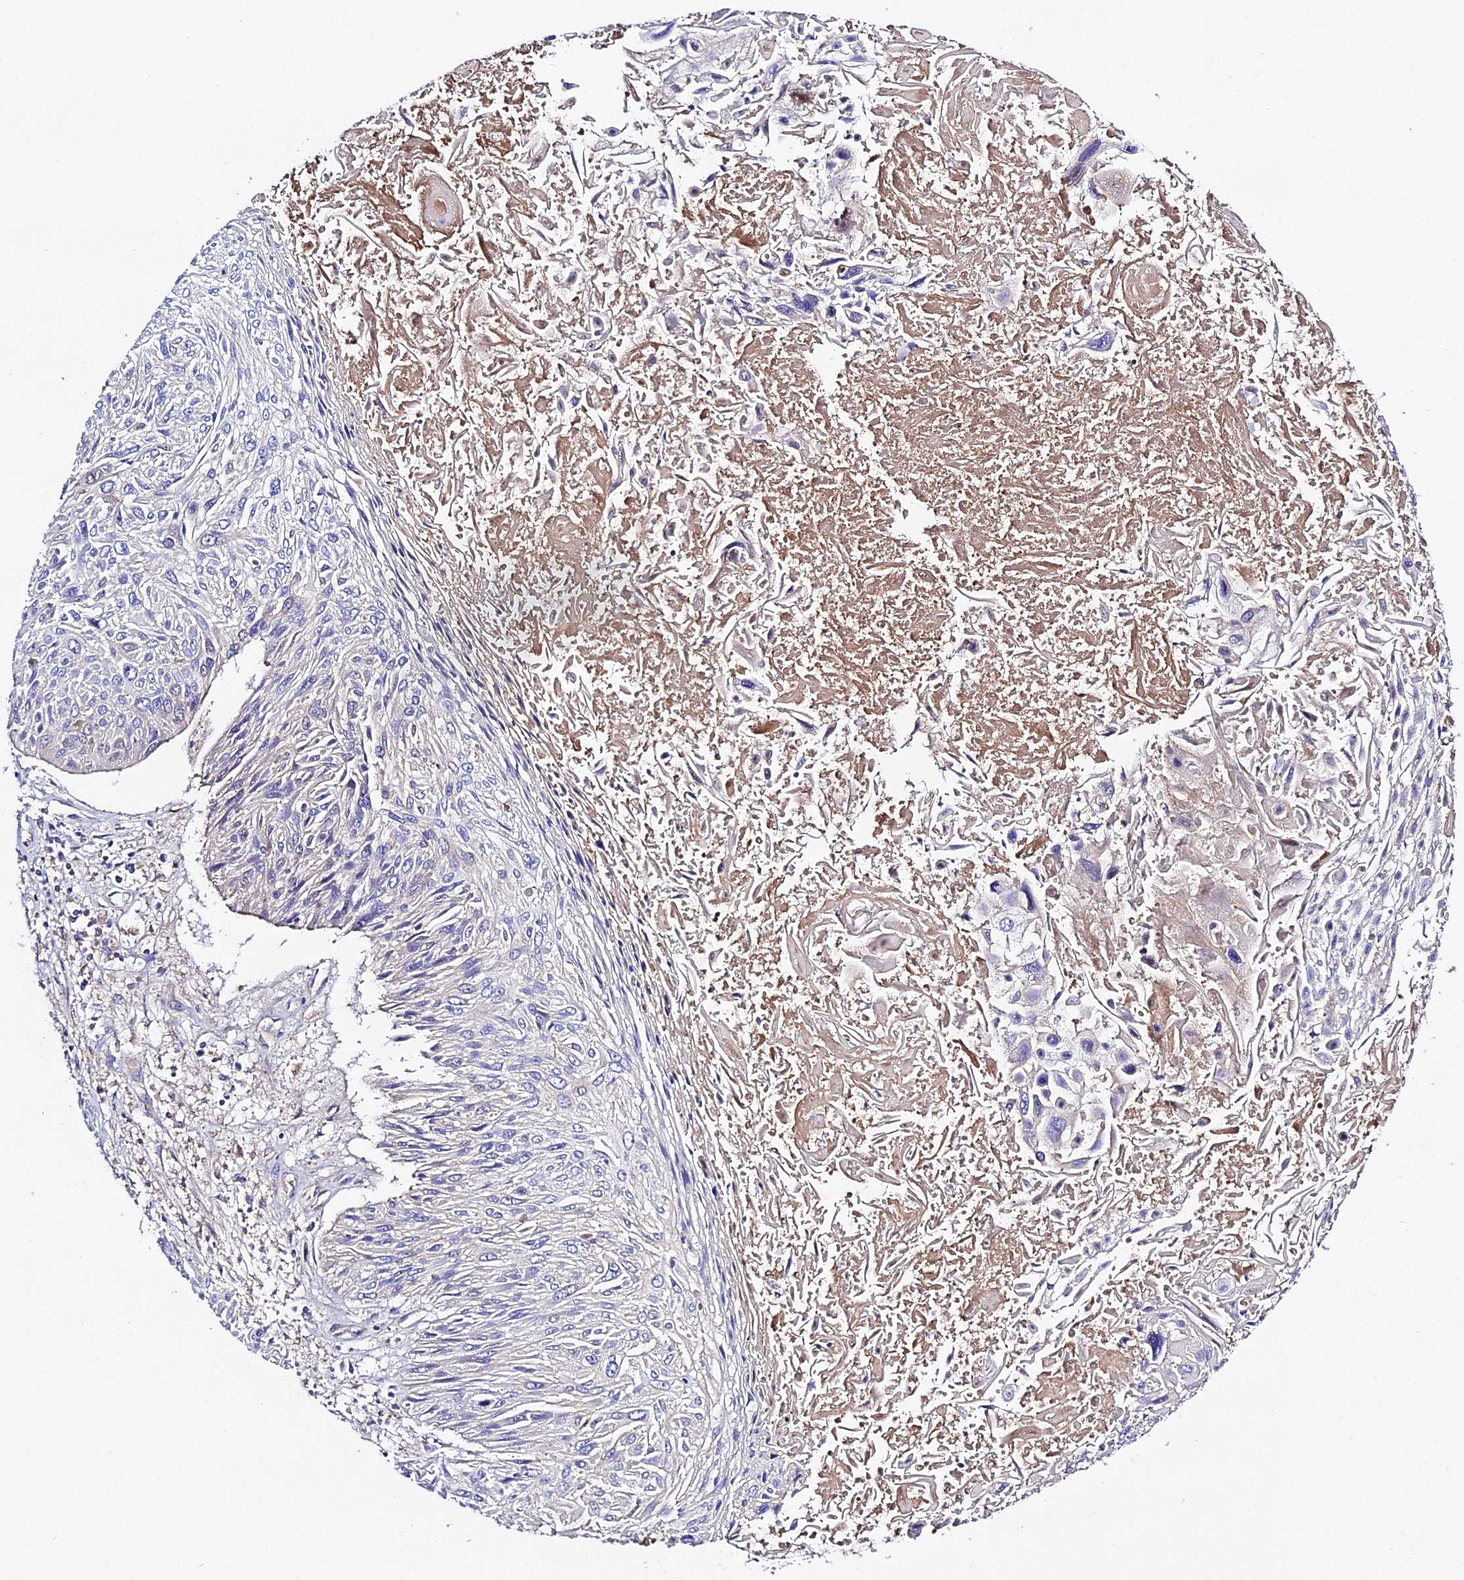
{"staining": {"intensity": "negative", "quantity": "none", "location": "none"}, "tissue": "cervical cancer", "cell_type": "Tumor cells", "image_type": "cancer", "snomed": [{"axis": "morphology", "description": "Squamous cell carcinoma, NOS"}, {"axis": "topography", "description": "Cervix"}], "caption": "This micrograph is of cervical cancer (squamous cell carcinoma) stained with IHC to label a protein in brown with the nuclei are counter-stained blue. There is no staining in tumor cells.", "gene": "CILP2", "patient": {"sex": "female", "age": 51}}